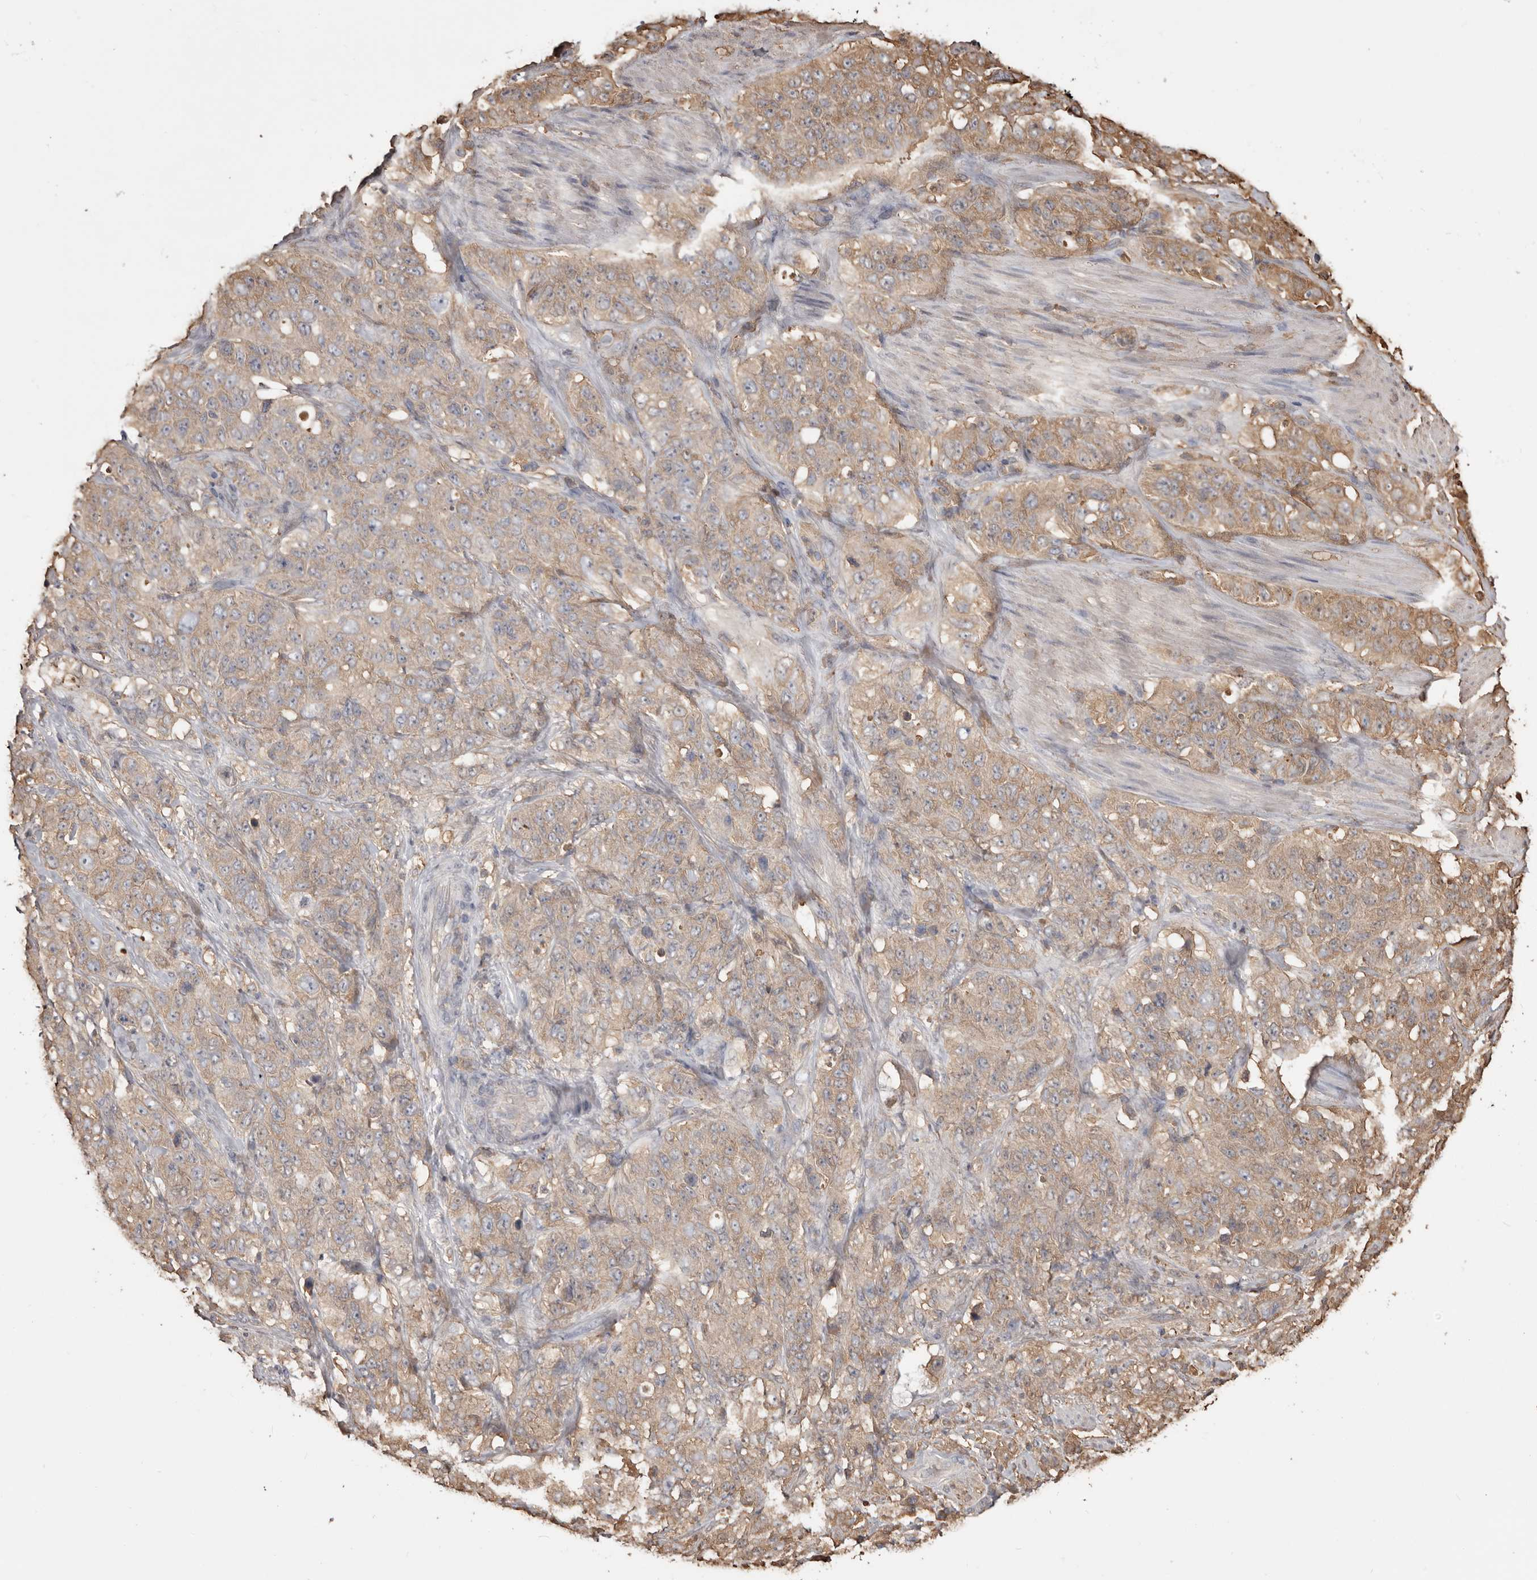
{"staining": {"intensity": "weak", "quantity": ">75%", "location": "cytoplasmic/membranous"}, "tissue": "stomach cancer", "cell_type": "Tumor cells", "image_type": "cancer", "snomed": [{"axis": "morphology", "description": "Adenocarcinoma, NOS"}, {"axis": "topography", "description": "Stomach"}], "caption": "Tumor cells display weak cytoplasmic/membranous expression in approximately >75% of cells in stomach cancer (adenocarcinoma).", "gene": "PKM", "patient": {"sex": "male", "age": 48}}